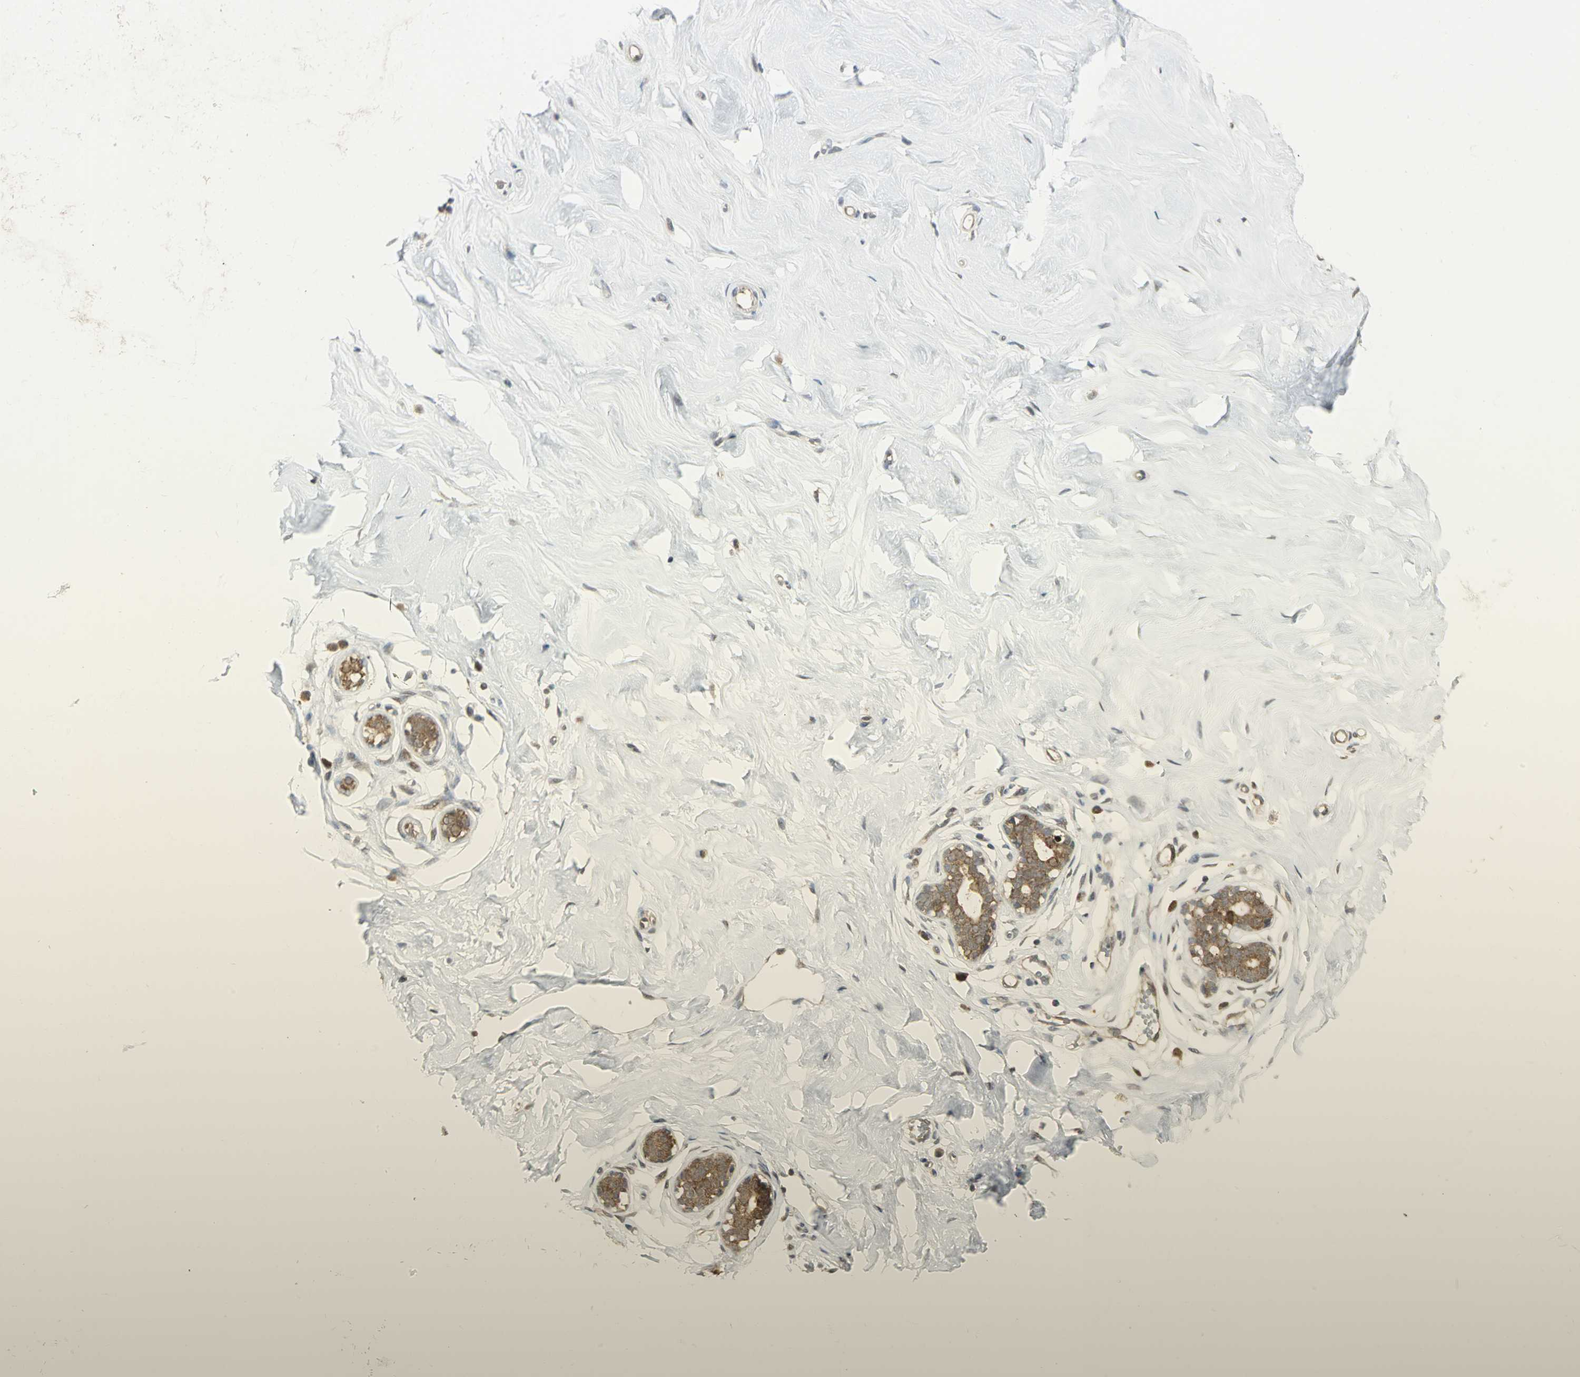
{"staining": {"intensity": "moderate", "quantity": ">75%", "location": "cytoplasmic/membranous,nuclear"}, "tissue": "breast", "cell_type": "Adipocytes", "image_type": "normal", "snomed": [{"axis": "morphology", "description": "Normal tissue, NOS"}, {"axis": "topography", "description": "Breast"}], "caption": "Protein analysis of normal breast reveals moderate cytoplasmic/membranous,nuclear positivity in about >75% of adipocytes. The staining is performed using DAB brown chromogen to label protein expression. The nuclei are counter-stained blue using hematoxylin.", "gene": "PSMC4", "patient": {"sex": "female", "age": 23}}